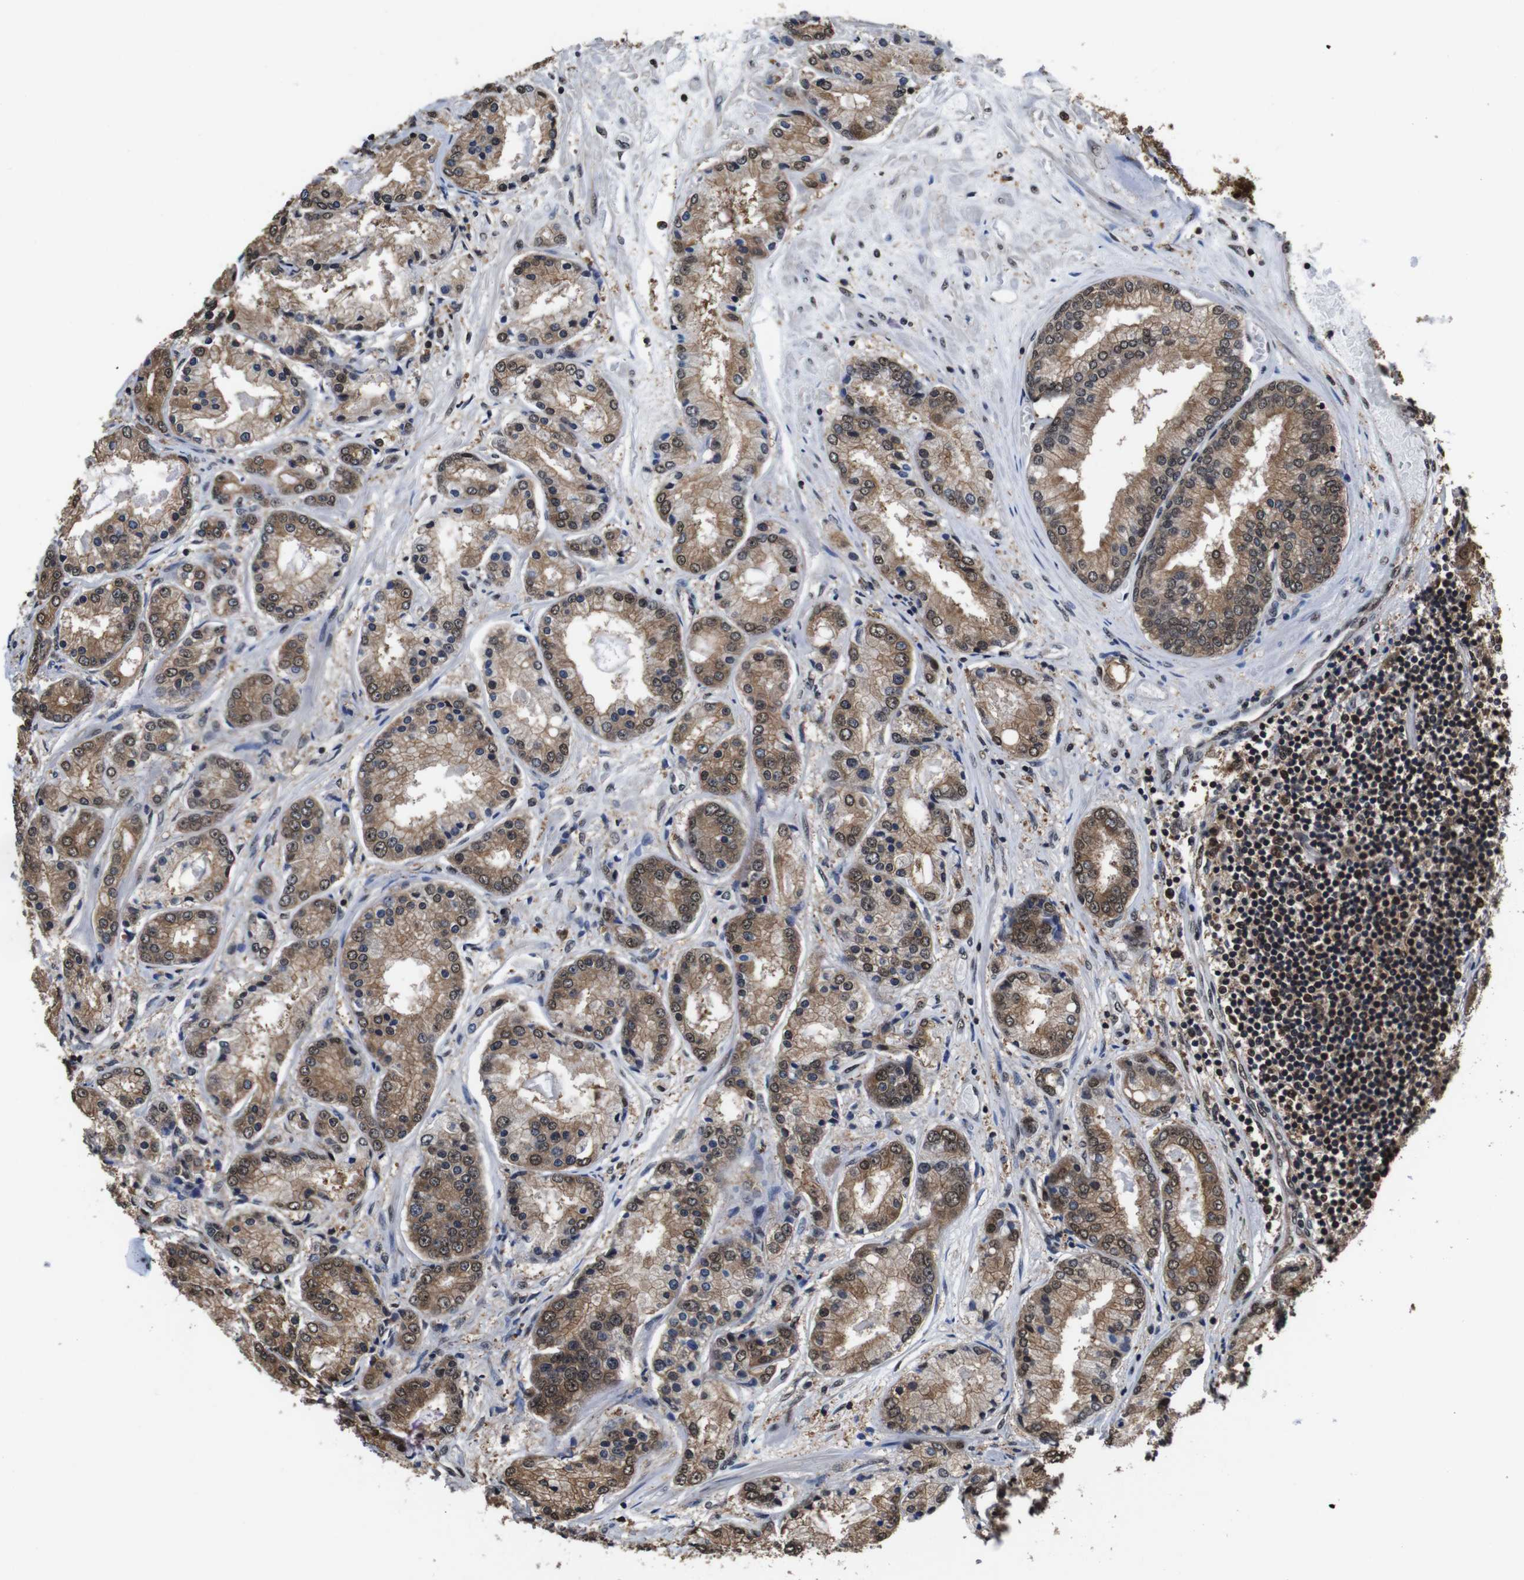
{"staining": {"intensity": "moderate", "quantity": ">75%", "location": "cytoplasmic/membranous,nuclear"}, "tissue": "prostate cancer", "cell_type": "Tumor cells", "image_type": "cancer", "snomed": [{"axis": "morphology", "description": "Adenocarcinoma, High grade"}, {"axis": "topography", "description": "Prostate"}], "caption": "Prostate high-grade adenocarcinoma tissue shows moderate cytoplasmic/membranous and nuclear positivity in approximately >75% of tumor cells, visualized by immunohistochemistry.", "gene": "VCP", "patient": {"sex": "male", "age": 59}}